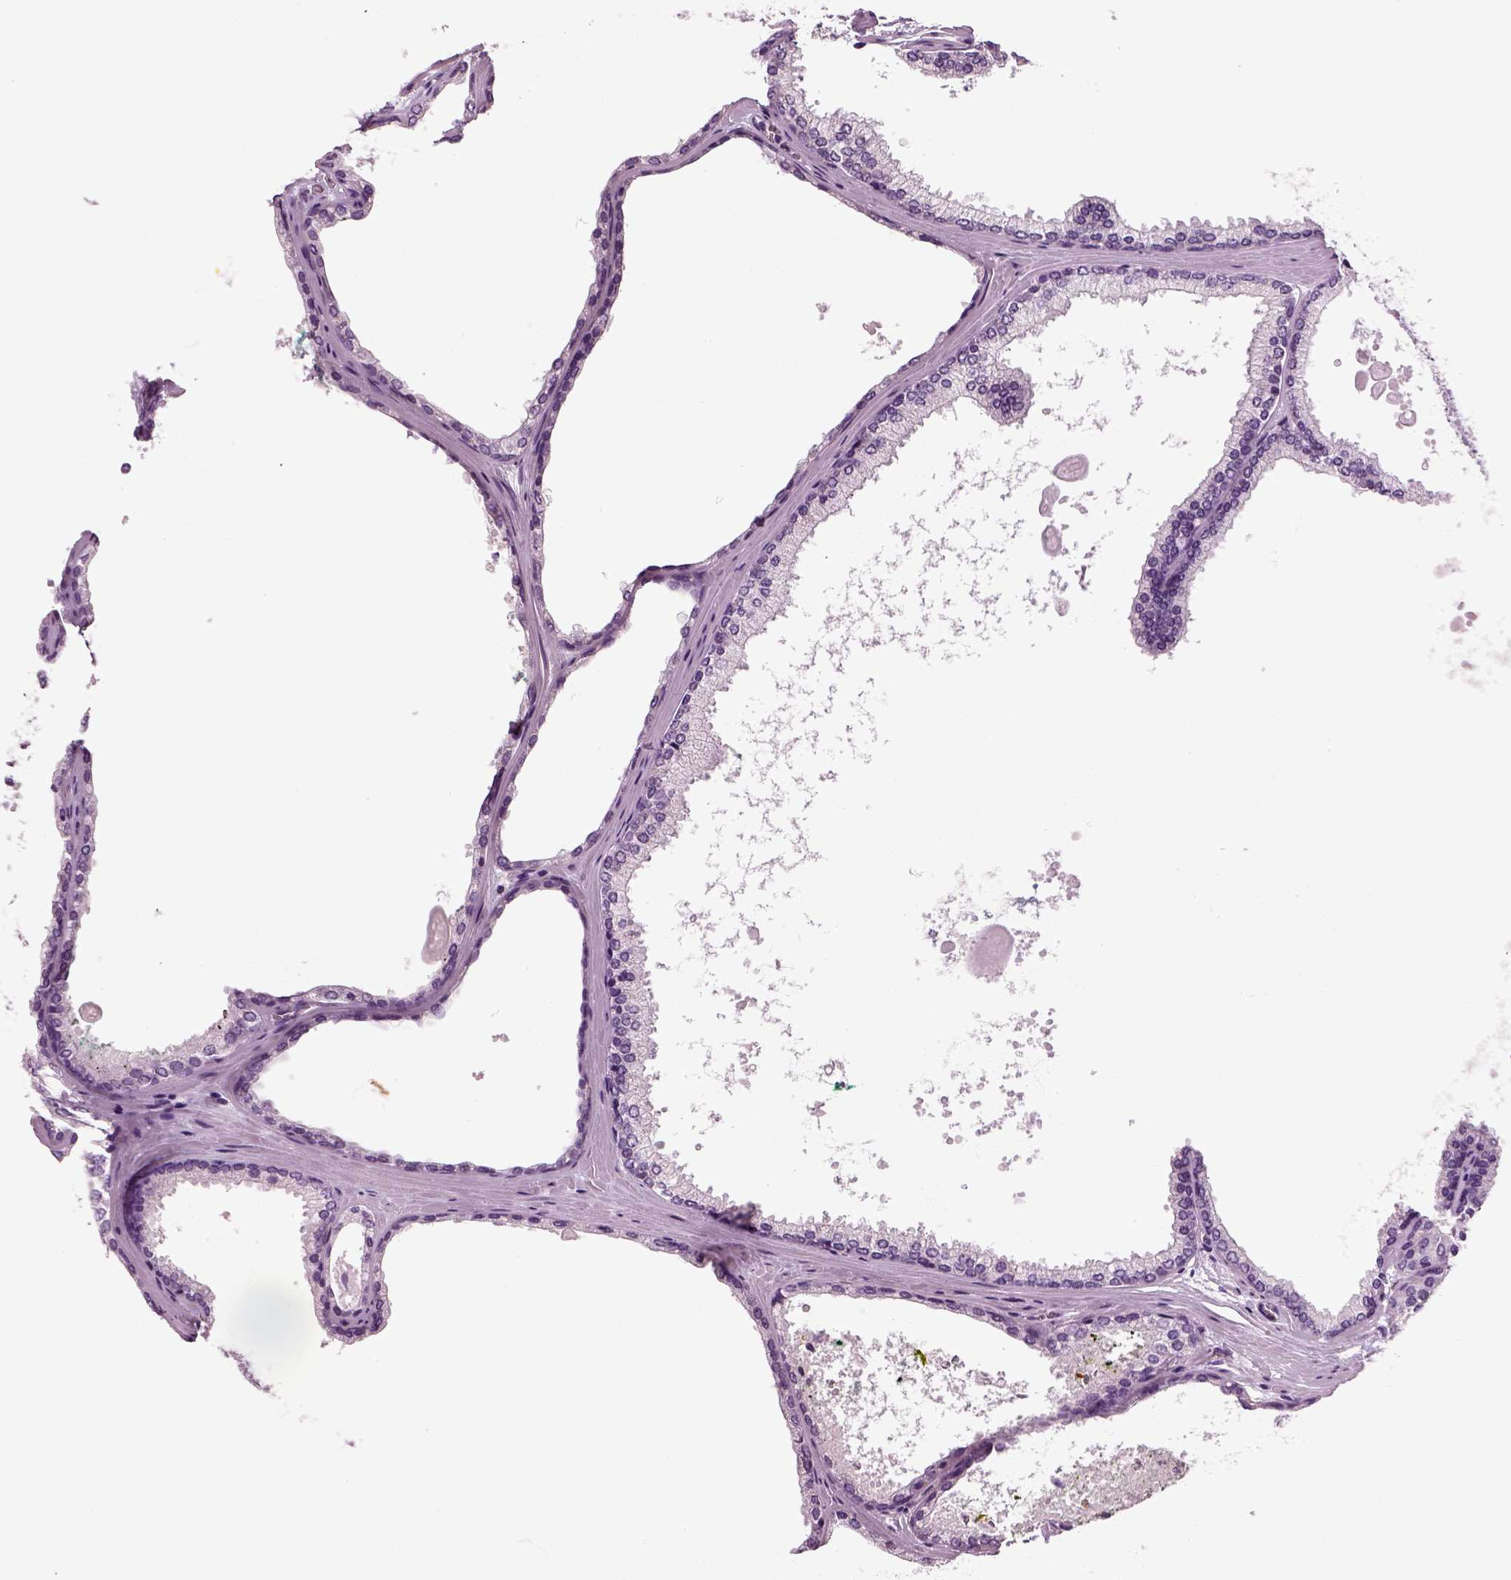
{"staining": {"intensity": "negative", "quantity": "none", "location": "none"}, "tissue": "prostate cancer", "cell_type": "Tumor cells", "image_type": "cancer", "snomed": [{"axis": "morphology", "description": "Adenocarcinoma, Low grade"}, {"axis": "topography", "description": "Prostate"}], "caption": "IHC of human prostate adenocarcinoma (low-grade) exhibits no staining in tumor cells. Brightfield microscopy of IHC stained with DAB (3,3'-diaminobenzidine) (brown) and hematoxylin (blue), captured at high magnification.", "gene": "COL9A2", "patient": {"sex": "male", "age": 56}}